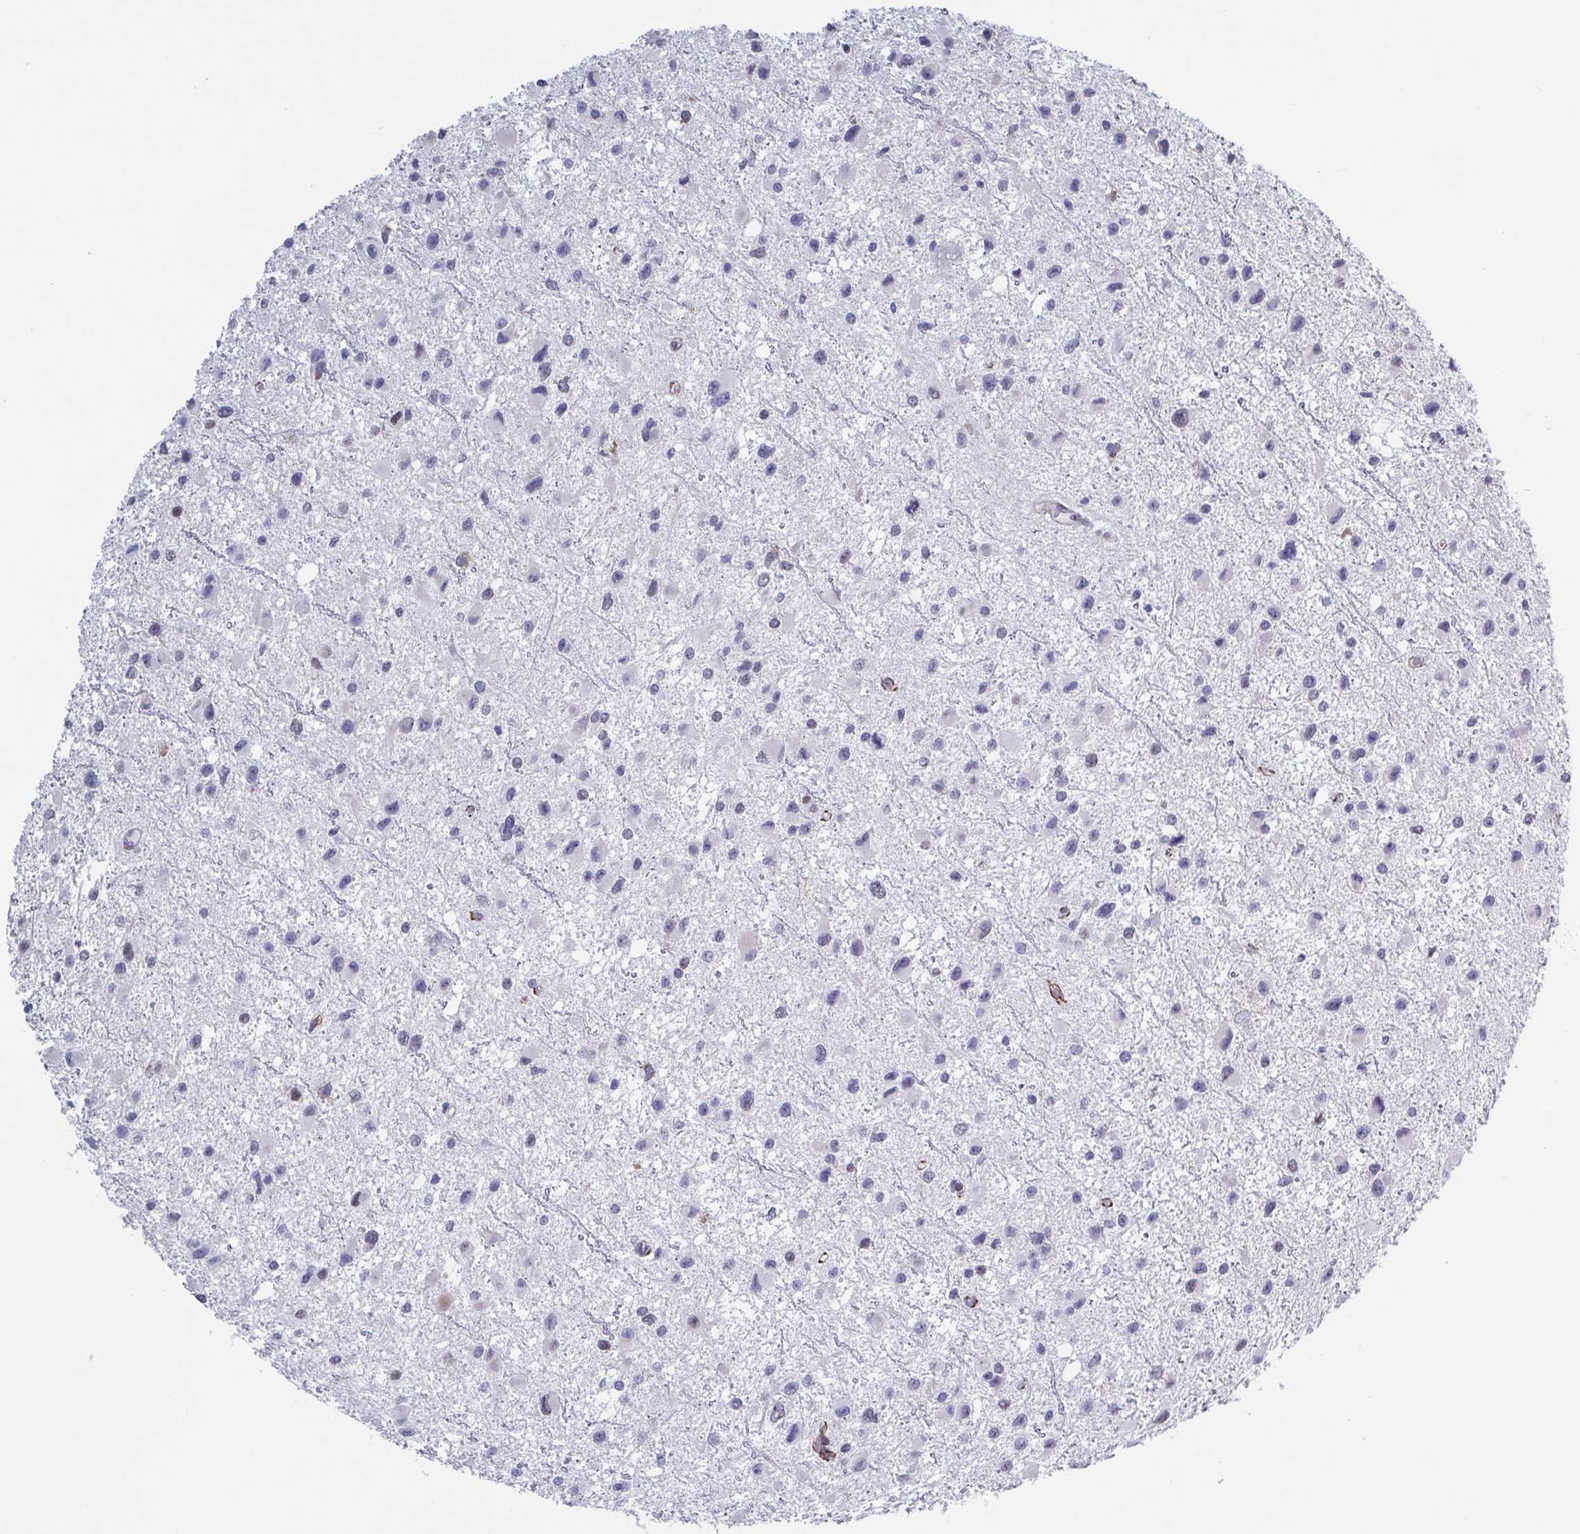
{"staining": {"intensity": "negative", "quantity": "none", "location": "none"}, "tissue": "glioma", "cell_type": "Tumor cells", "image_type": "cancer", "snomed": [{"axis": "morphology", "description": "Glioma, malignant, Low grade"}, {"axis": "topography", "description": "Brain"}], "caption": "Immunohistochemistry (IHC) histopathology image of neoplastic tissue: human malignant low-grade glioma stained with DAB reveals no significant protein positivity in tumor cells.", "gene": "TMEM92", "patient": {"sex": "female", "age": 32}}